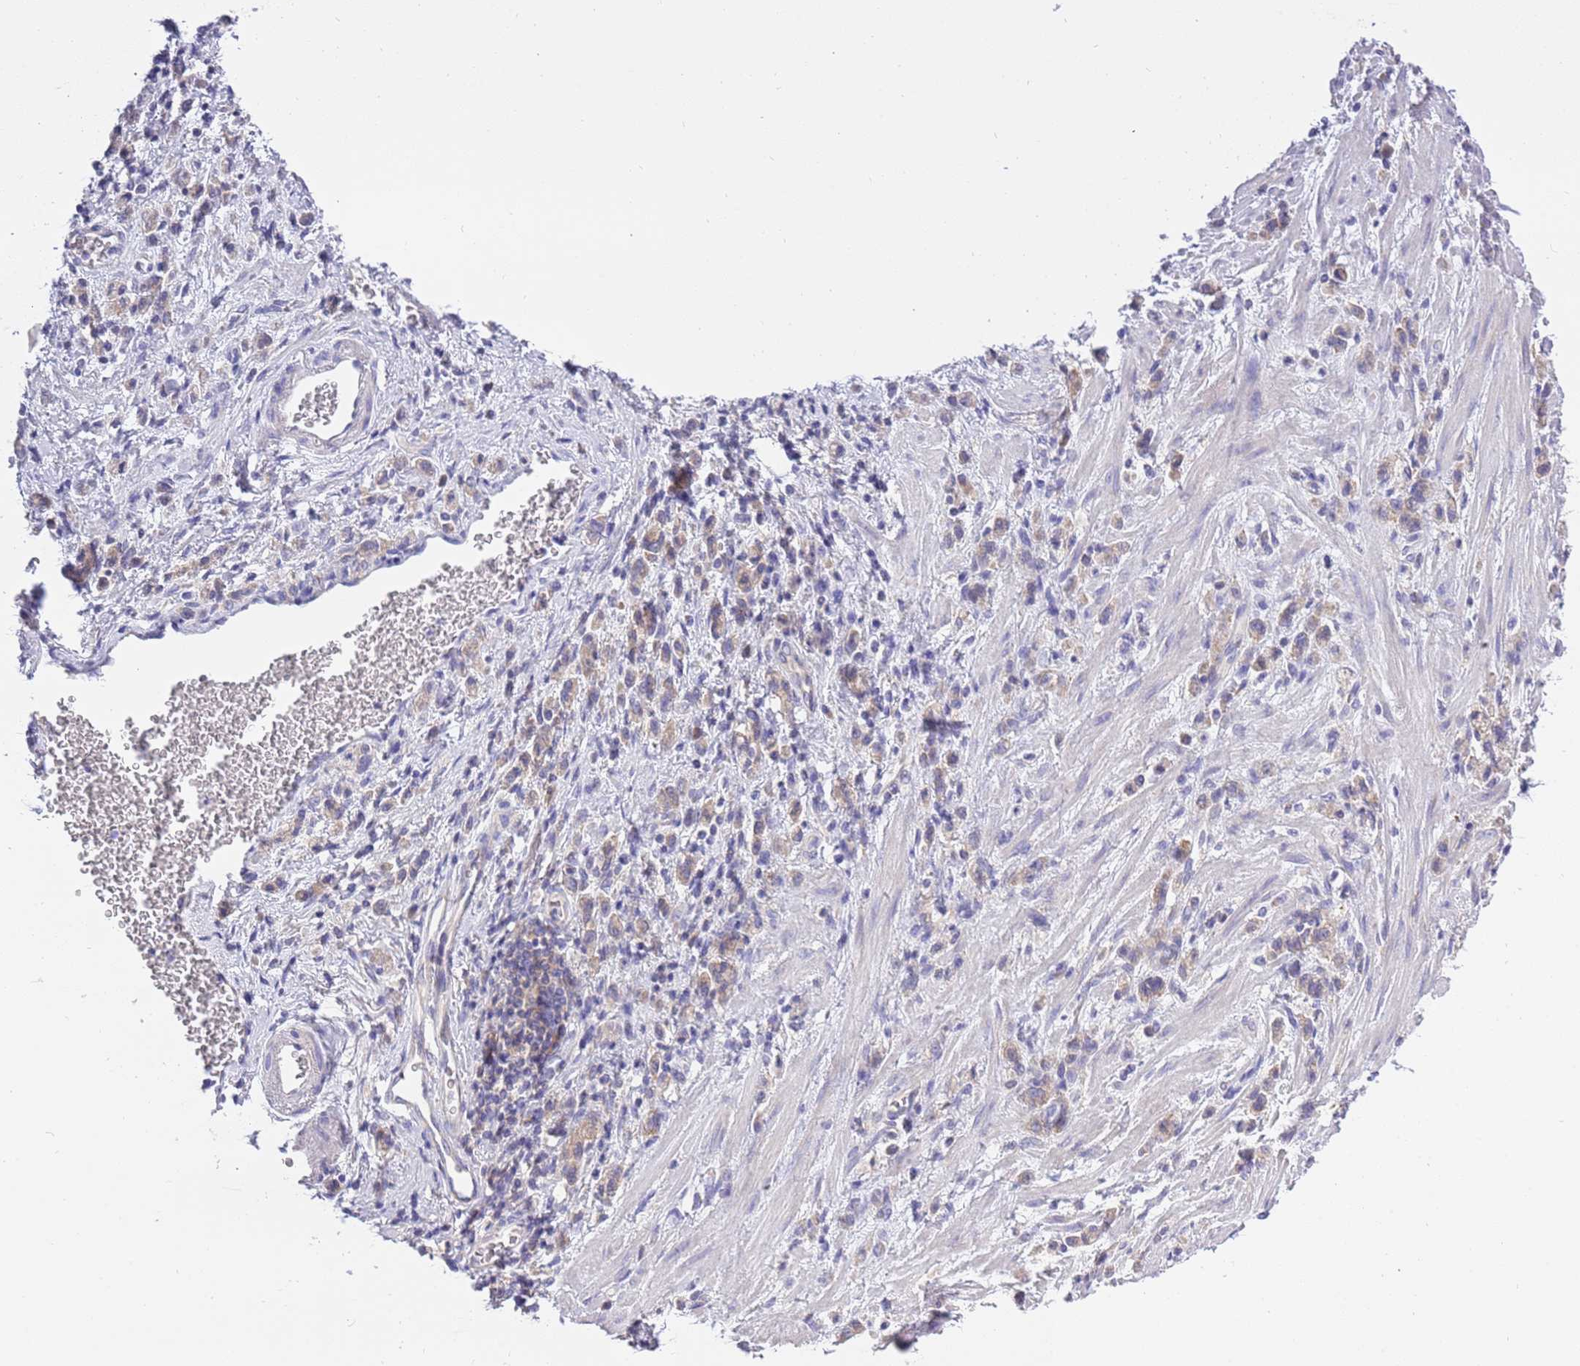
{"staining": {"intensity": "weak", "quantity": "25%-75%", "location": "cytoplasmic/membranous"}, "tissue": "stomach cancer", "cell_type": "Tumor cells", "image_type": "cancer", "snomed": [{"axis": "morphology", "description": "Adenocarcinoma, NOS"}, {"axis": "topography", "description": "Stomach"}], "caption": "High-power microscopy captured an immunohistochemistry photomicrograph of stomach adenocarcinoma, revealing weak cytoplasmic/membranous positivity in about 25%-75% of tumor cells.", "gene": "STIP1", "patient": {"sex": "male", "age": 77}}